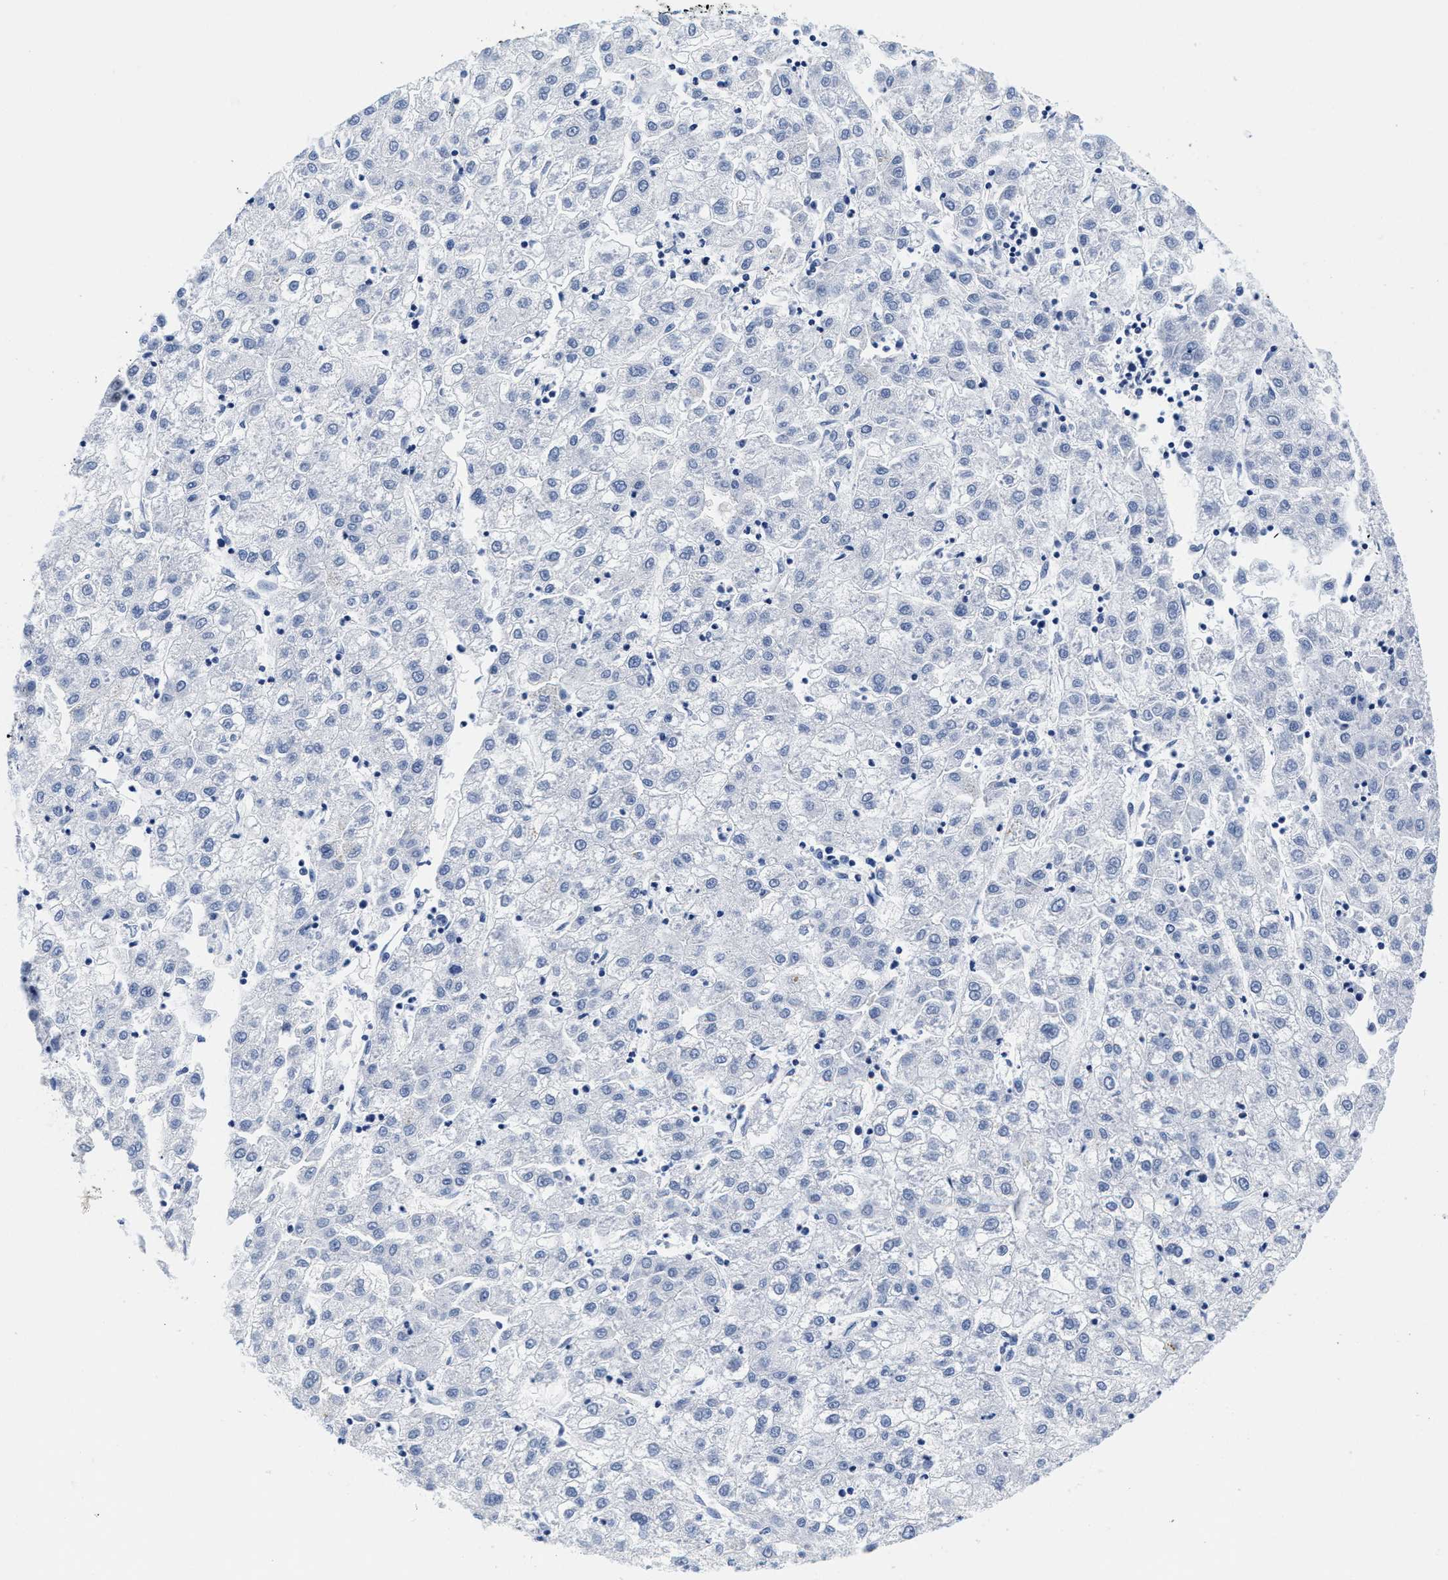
{"staining": {"intensity": "negative", "quantity": "none", "location": "none"}, "tissue": "liver cancer", "cell_type": "Tumor cells", "image_type": "cancer", "snomed": [{"axis": "morphology", "description": "Carcinoma, Hepatocellular, NOS"}, {"axis": "topography", "description": "Liver"}], "caption": "IHC micrograph of neoplastic tissue: human liver hepatocellular carcinoma stained with DAB (3,3'-diaminobenzidine) displays no significant protein positivity in tumor cells.", "gene": "TTC3", "patient": {"sex": "male", "age": 72}}